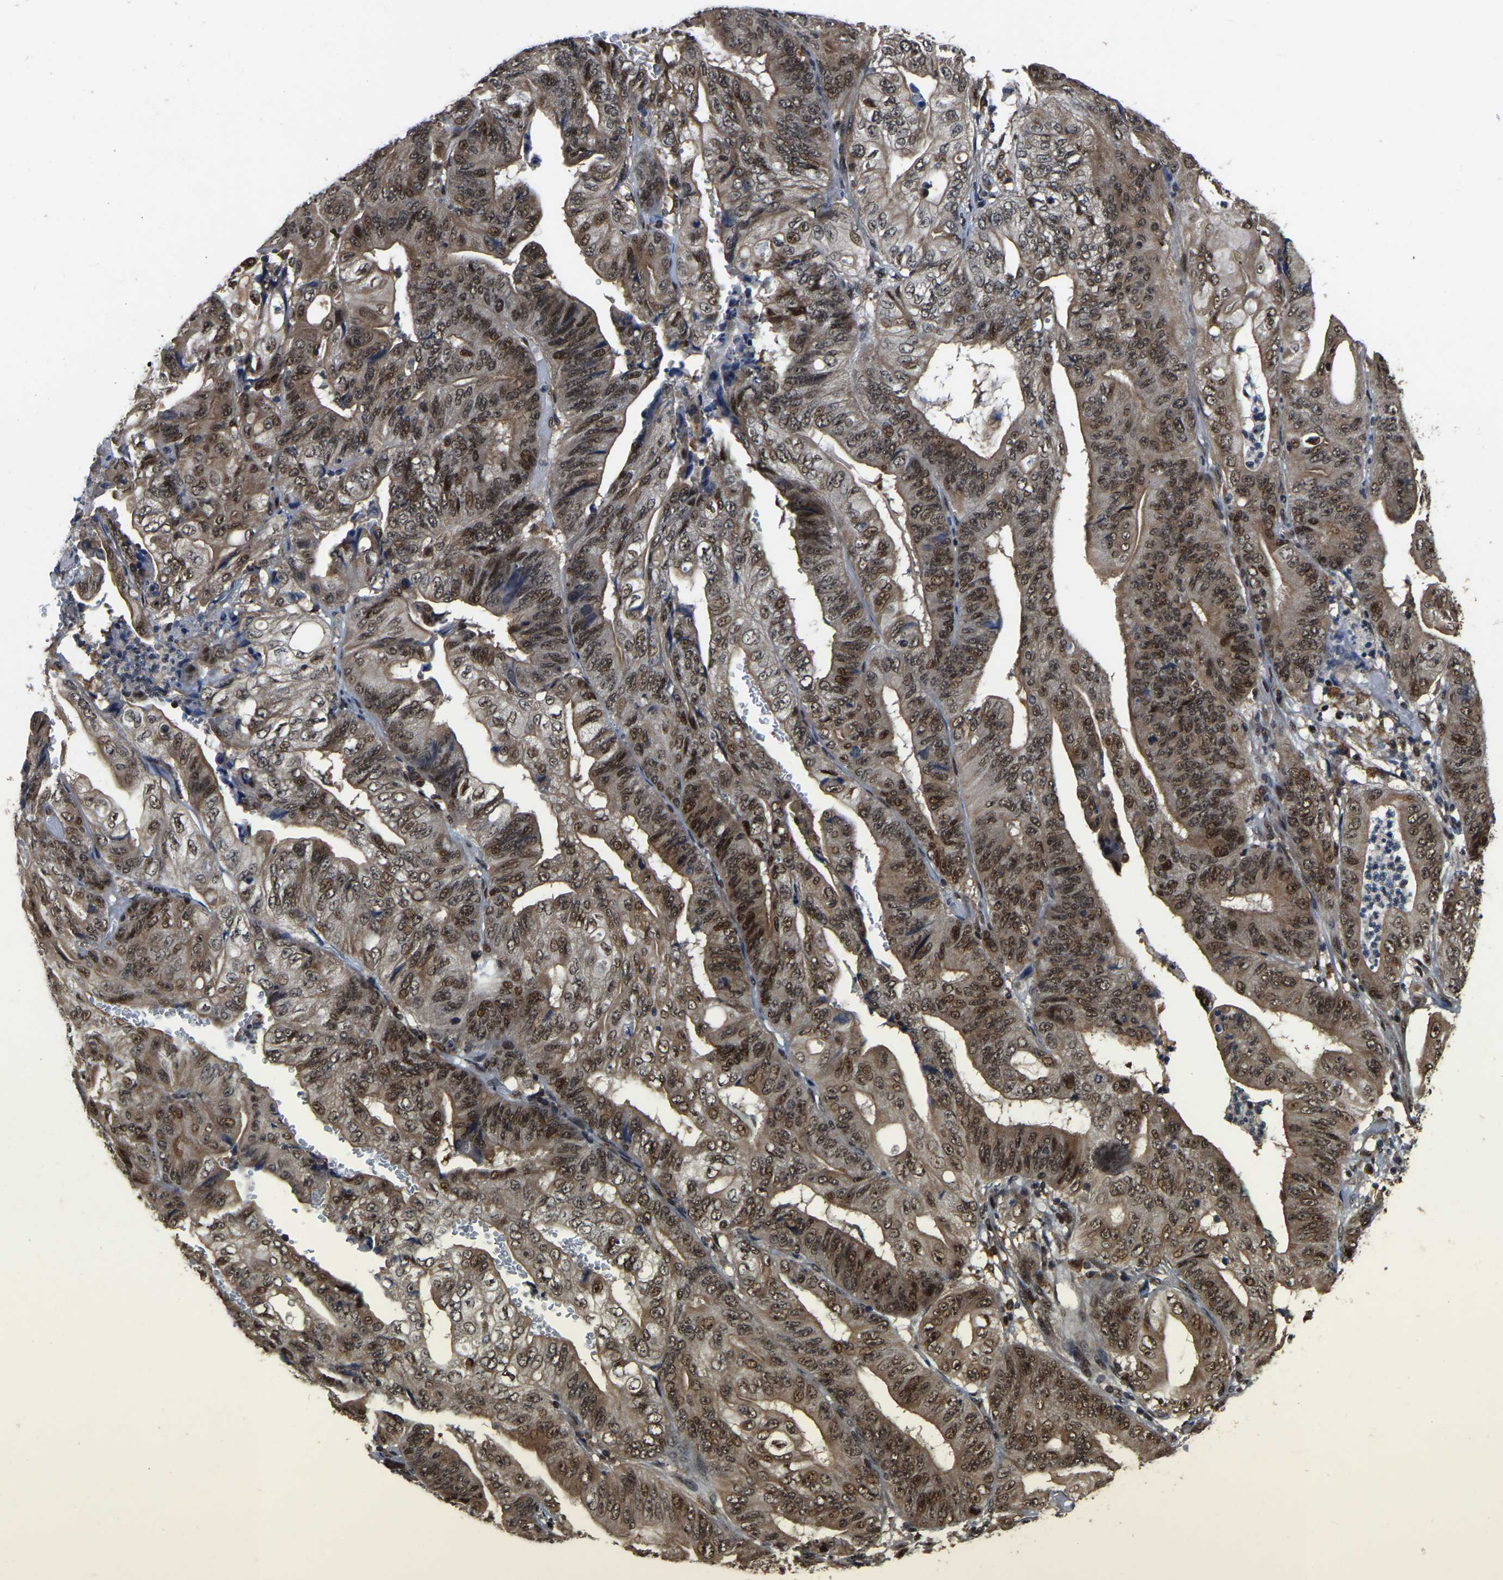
{"staining": {"intensity": "moderate", "quantity": ">75%", "location": "cytoplasmic/membranous,nuclear"}, "tissue": "stomach cancer", "cell_type": "Tumor cells", "image_type": "cancer", "snomed": [{"axis": "morphology", "description": "Adenocarcinoma, NOS"}, {"axis": "topography", "description": "Stomach"}], "caption": "Brown immunohistochemical staining in stomach adenocarcinoma demonstrates moderate cytoplasmic/membranous and nuclear positivity in approximately >75% of tumor cells.", "gene": "CIAO1", "patient": {"sex": "female", "age": 73}}